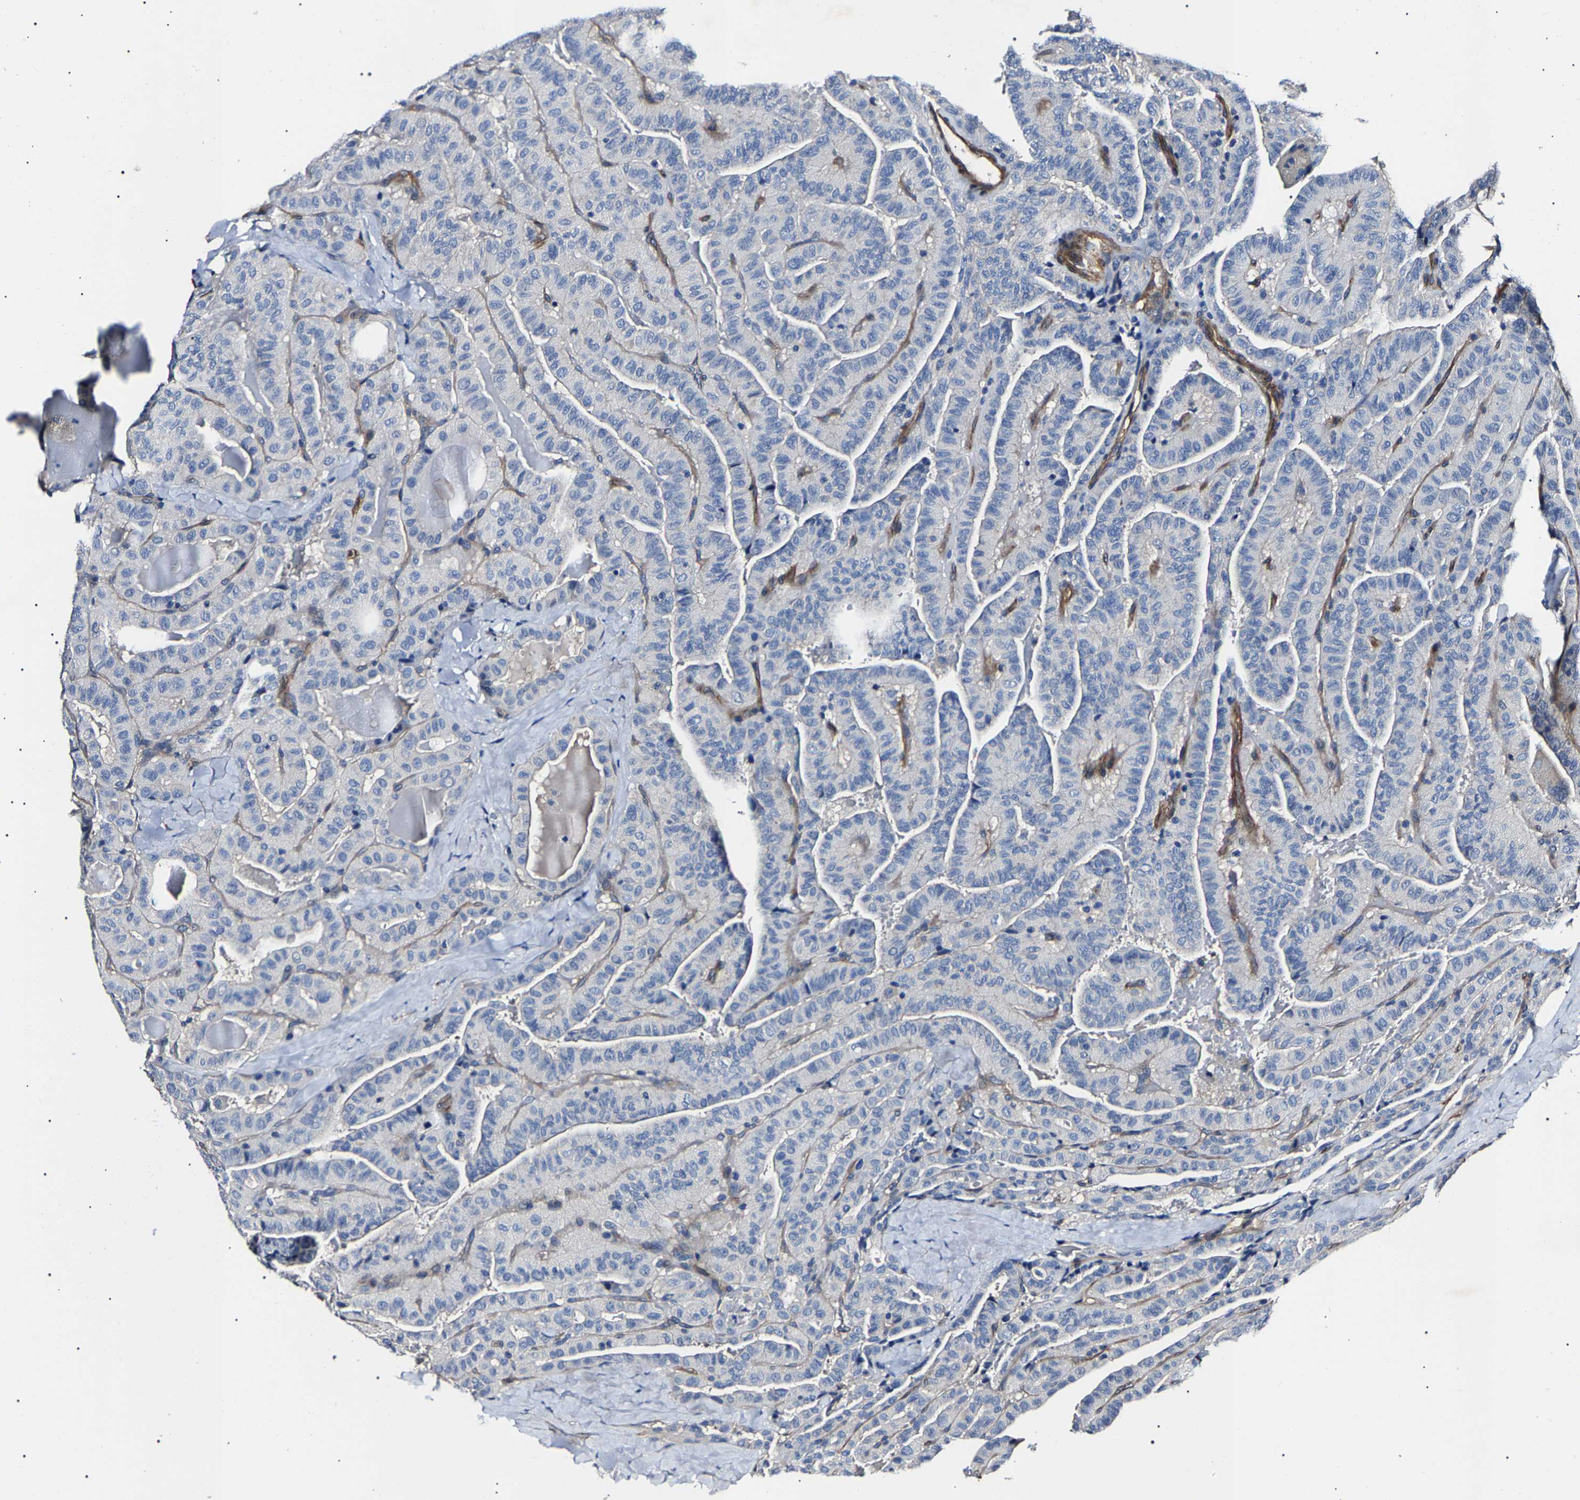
{"staining": {"intensity": "negative", "quantity": "none", "location": "none"}, "tissue": "thyroid cancer", "cell_type": "Tumor cells", "image_type": "cancer", "snomed": [{"axis": "morphology", "description": "Papillary adenocarcinoma, NOS"}, {"axis": "topography", "description": "Thyroid gland"}], "caption": "This is an IHC photomicrograph of human thyroid papillary adenocarcinoma. There is no staining in tumor cells.", "gene": "KLHL42", "patient": {"sex": "male", "age": 77}}